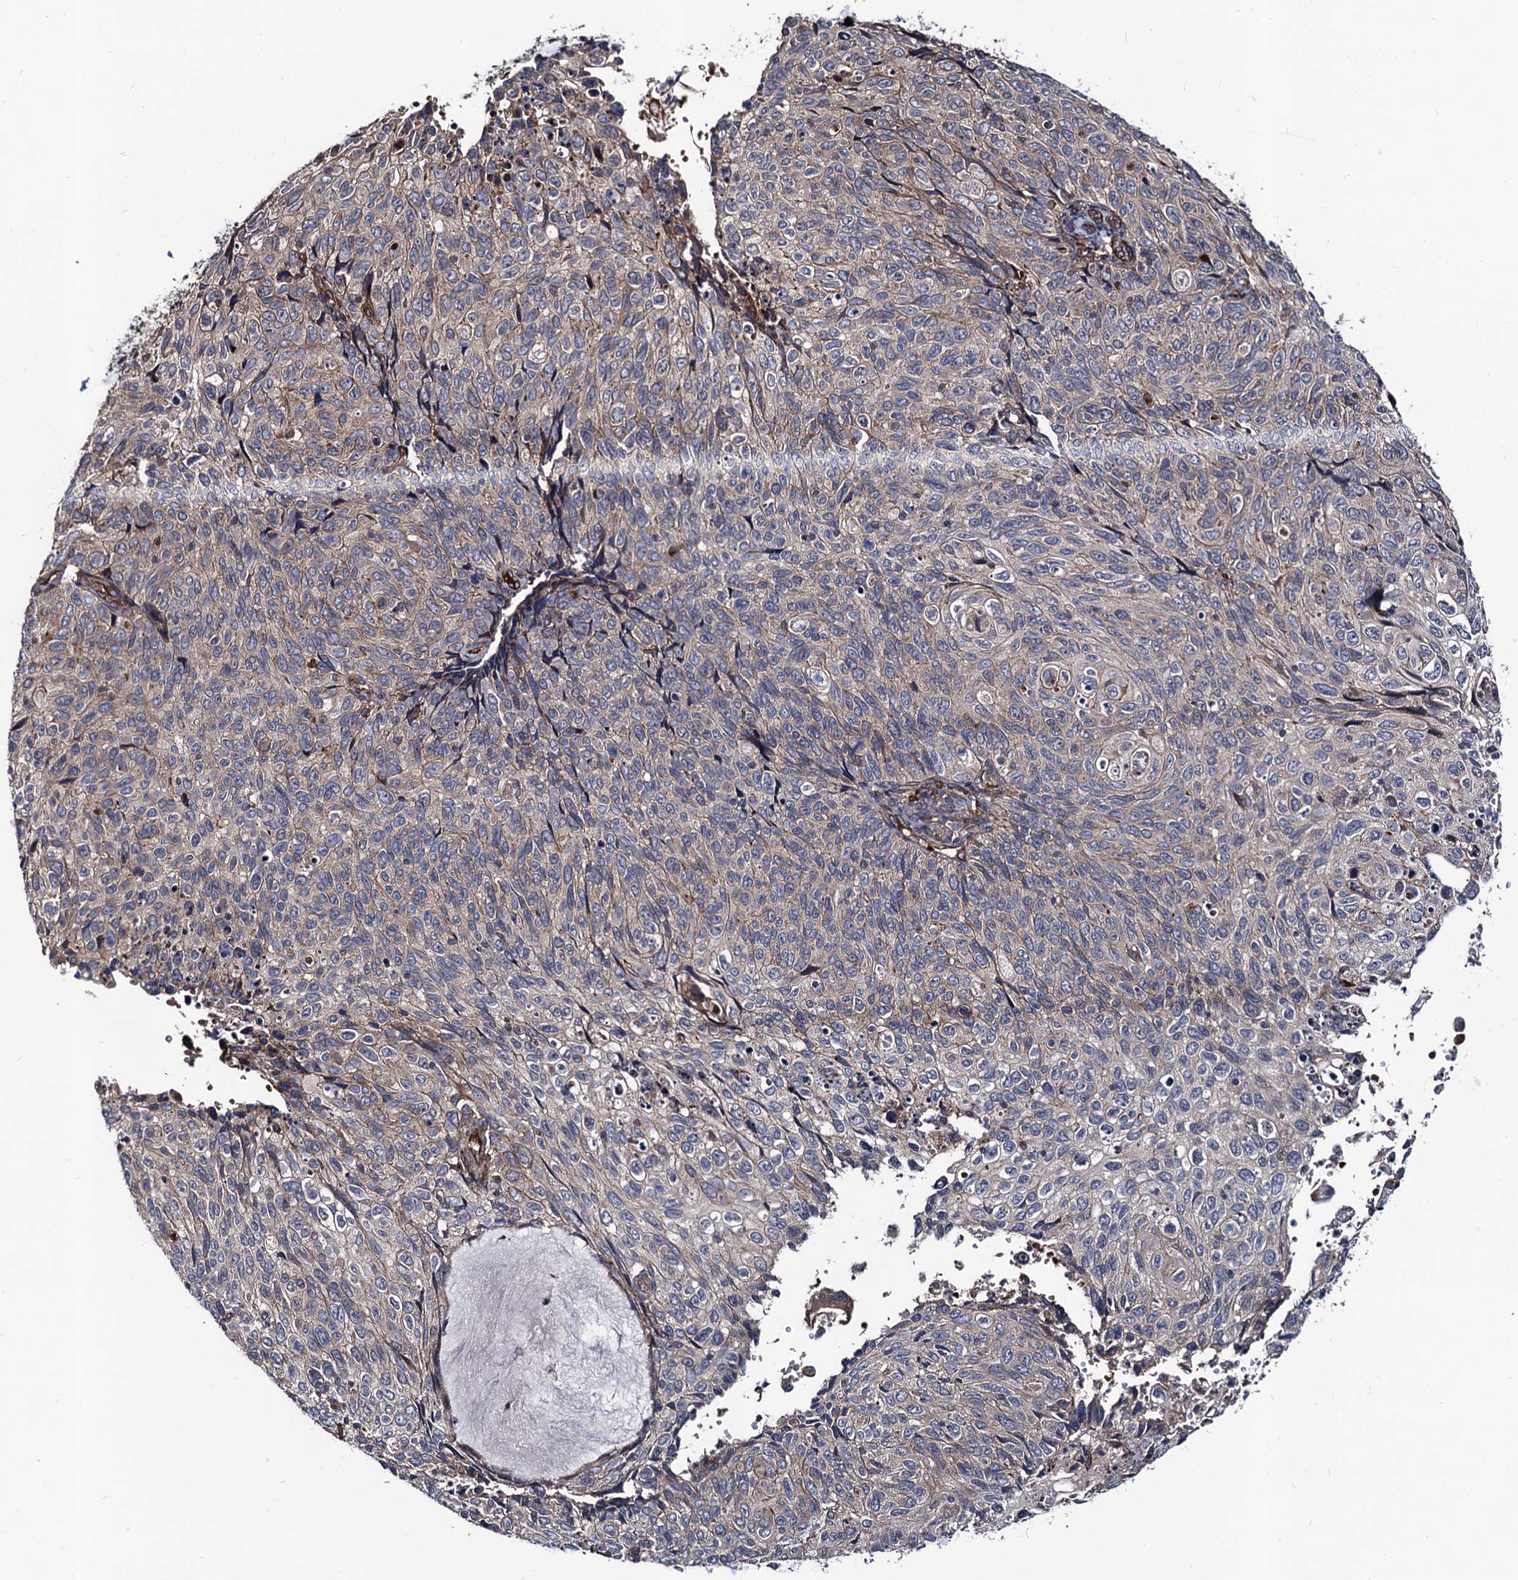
{"staining": {"intensity": "weak", "quantity": "<25%", "location": "cytoplasmic/membranous"}, "tissue": "cervical cancer", "cell_type": "Tumor cells", "image_type": "cancer", "snomed": [{"axis": "morphology", "description": "Squamous cell carcinoma, NOS"}, {"axis": "topography", "description": "Cervix"}], "caption": "DAB (3,3'-diaminobenzidine) immunohistochemical staining of cervical cancer reveals no significant positivity in tumor cells. (Immunohistochemistry (ihc), brightfield microscopy, high magnification).", "gene": "KXD1", "patient": {"sex": "female", "age": 70}}